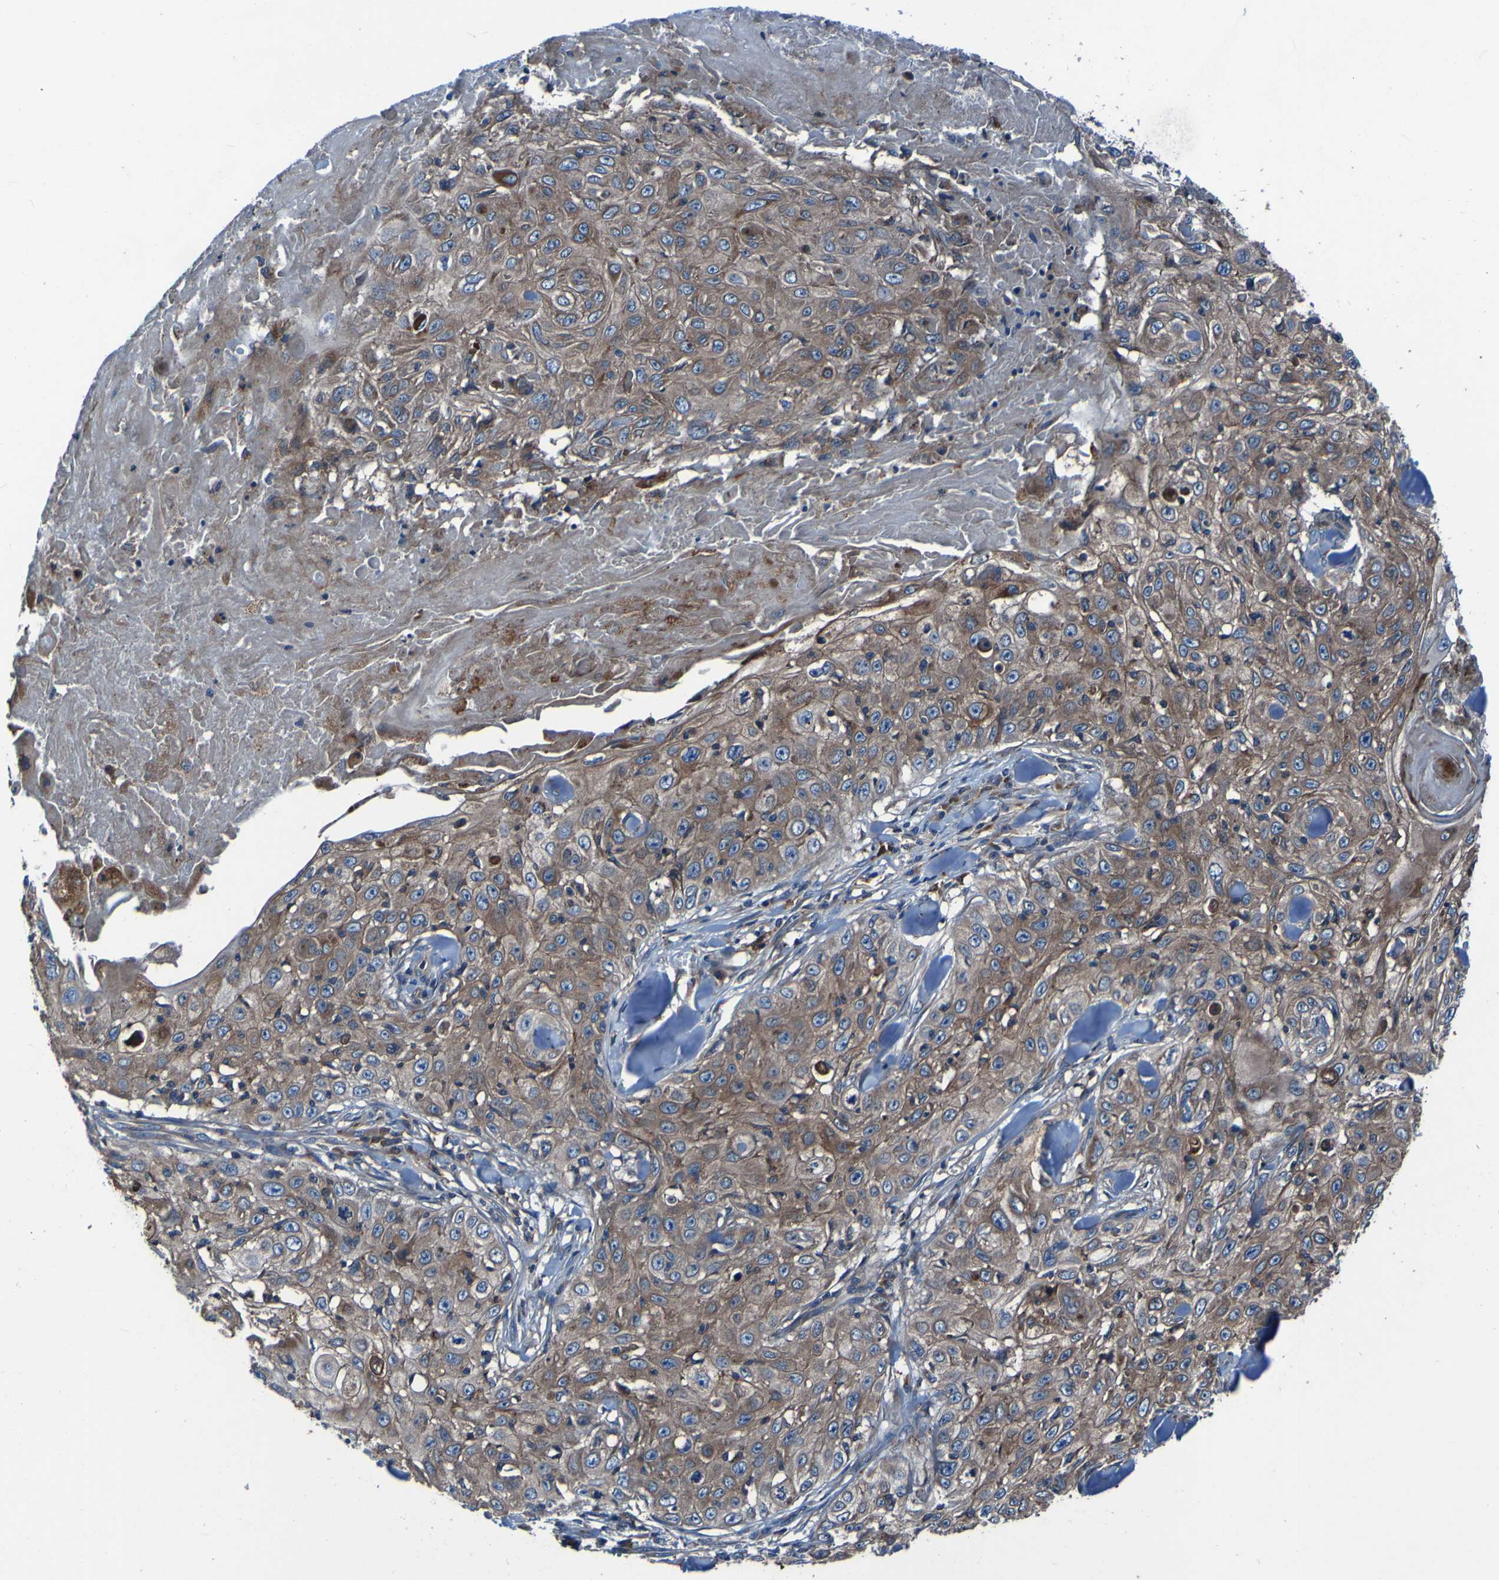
{"staining": {"intensity": "moderate", "quantity": ">75%", "location": "cytoplasmic/membranous"}, "tissue": "skin cancer", "cell_type": "Tumor cells", "image_type": "cancer", "snomed": [{"axis": "morphology", "description": "Squamous cell carcinoma, NOS"}, {"axis": "topography", "description": "Skin"}], "caption": "Immunohistochemistry micrograph of neoplastic tissue: human skin cancer (squamous cell carcinoma) stained using IHC exhibits medium levels of moderate protein expression localized specifically in the cytoplasmic/membranous of tumor cells, appearing as a cytoplasmic/membranous brown color.", "gene": "RAB5B", "patient": {"sex": "male", "age": 86}}